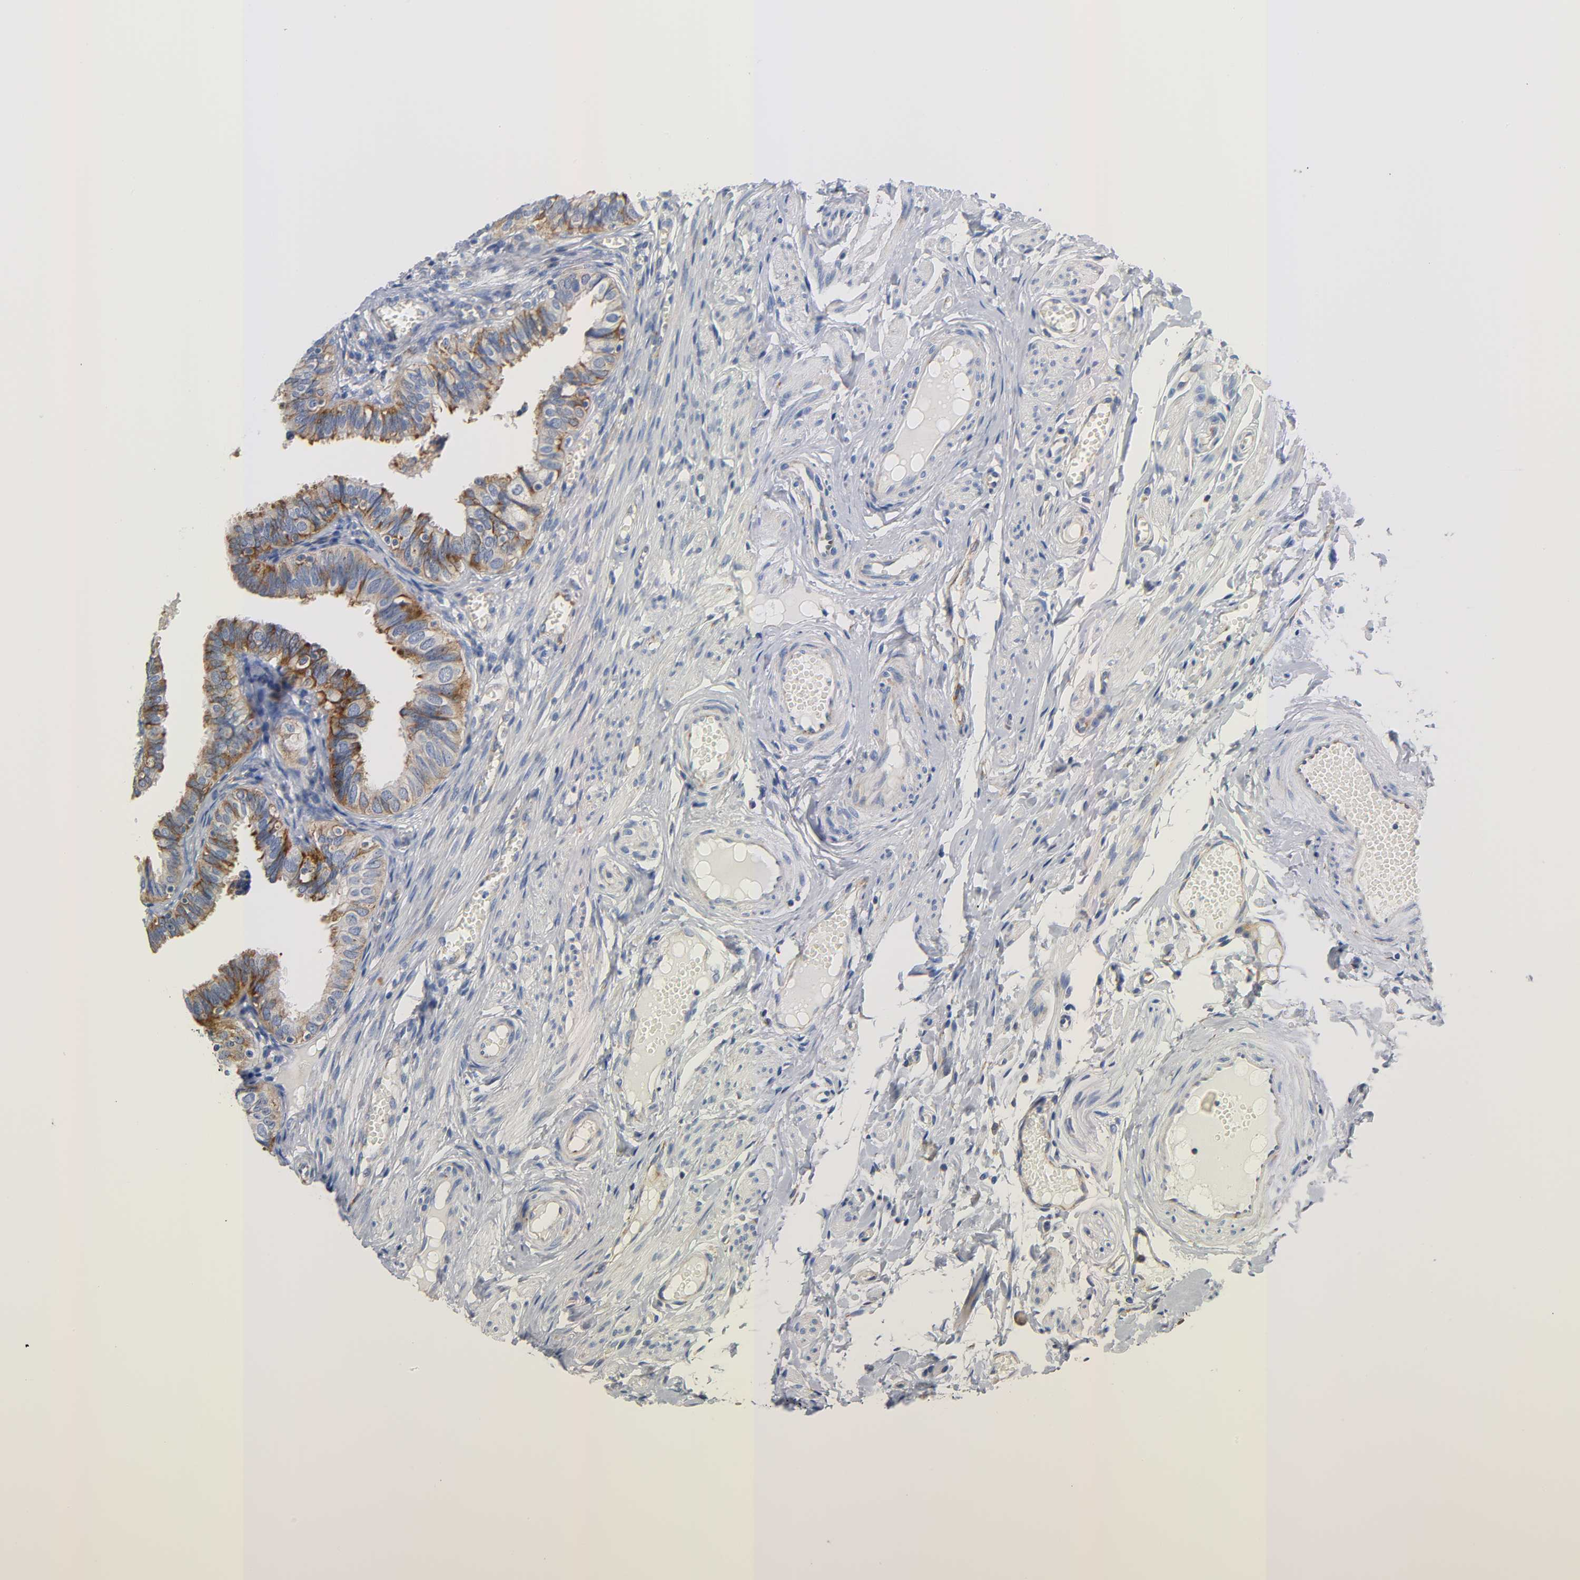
{"staining": {"intensity": "strong", "quantity": ">75%", "location": "cytoplasmic/membranous"}, "tissue": "fallopian tube", "cell_type": "Glandular cells", "image_type": "normal", "snomed": [{"axis": "morphology", "description": "Normal tissue, NOS"}, {"axis": "topography", "description": "Fallopian tube"}], "caption": "Brown immunohistochemical staining in normal human fallopian tube reveals strong cytoplasmic/membranous positivity in about >75% of glandular cells. Immunohistochemistry stains the protein in brown and the nuclei are stained blue.", "gene": "REL", "patient": {"sex": "female", "age": 46}}